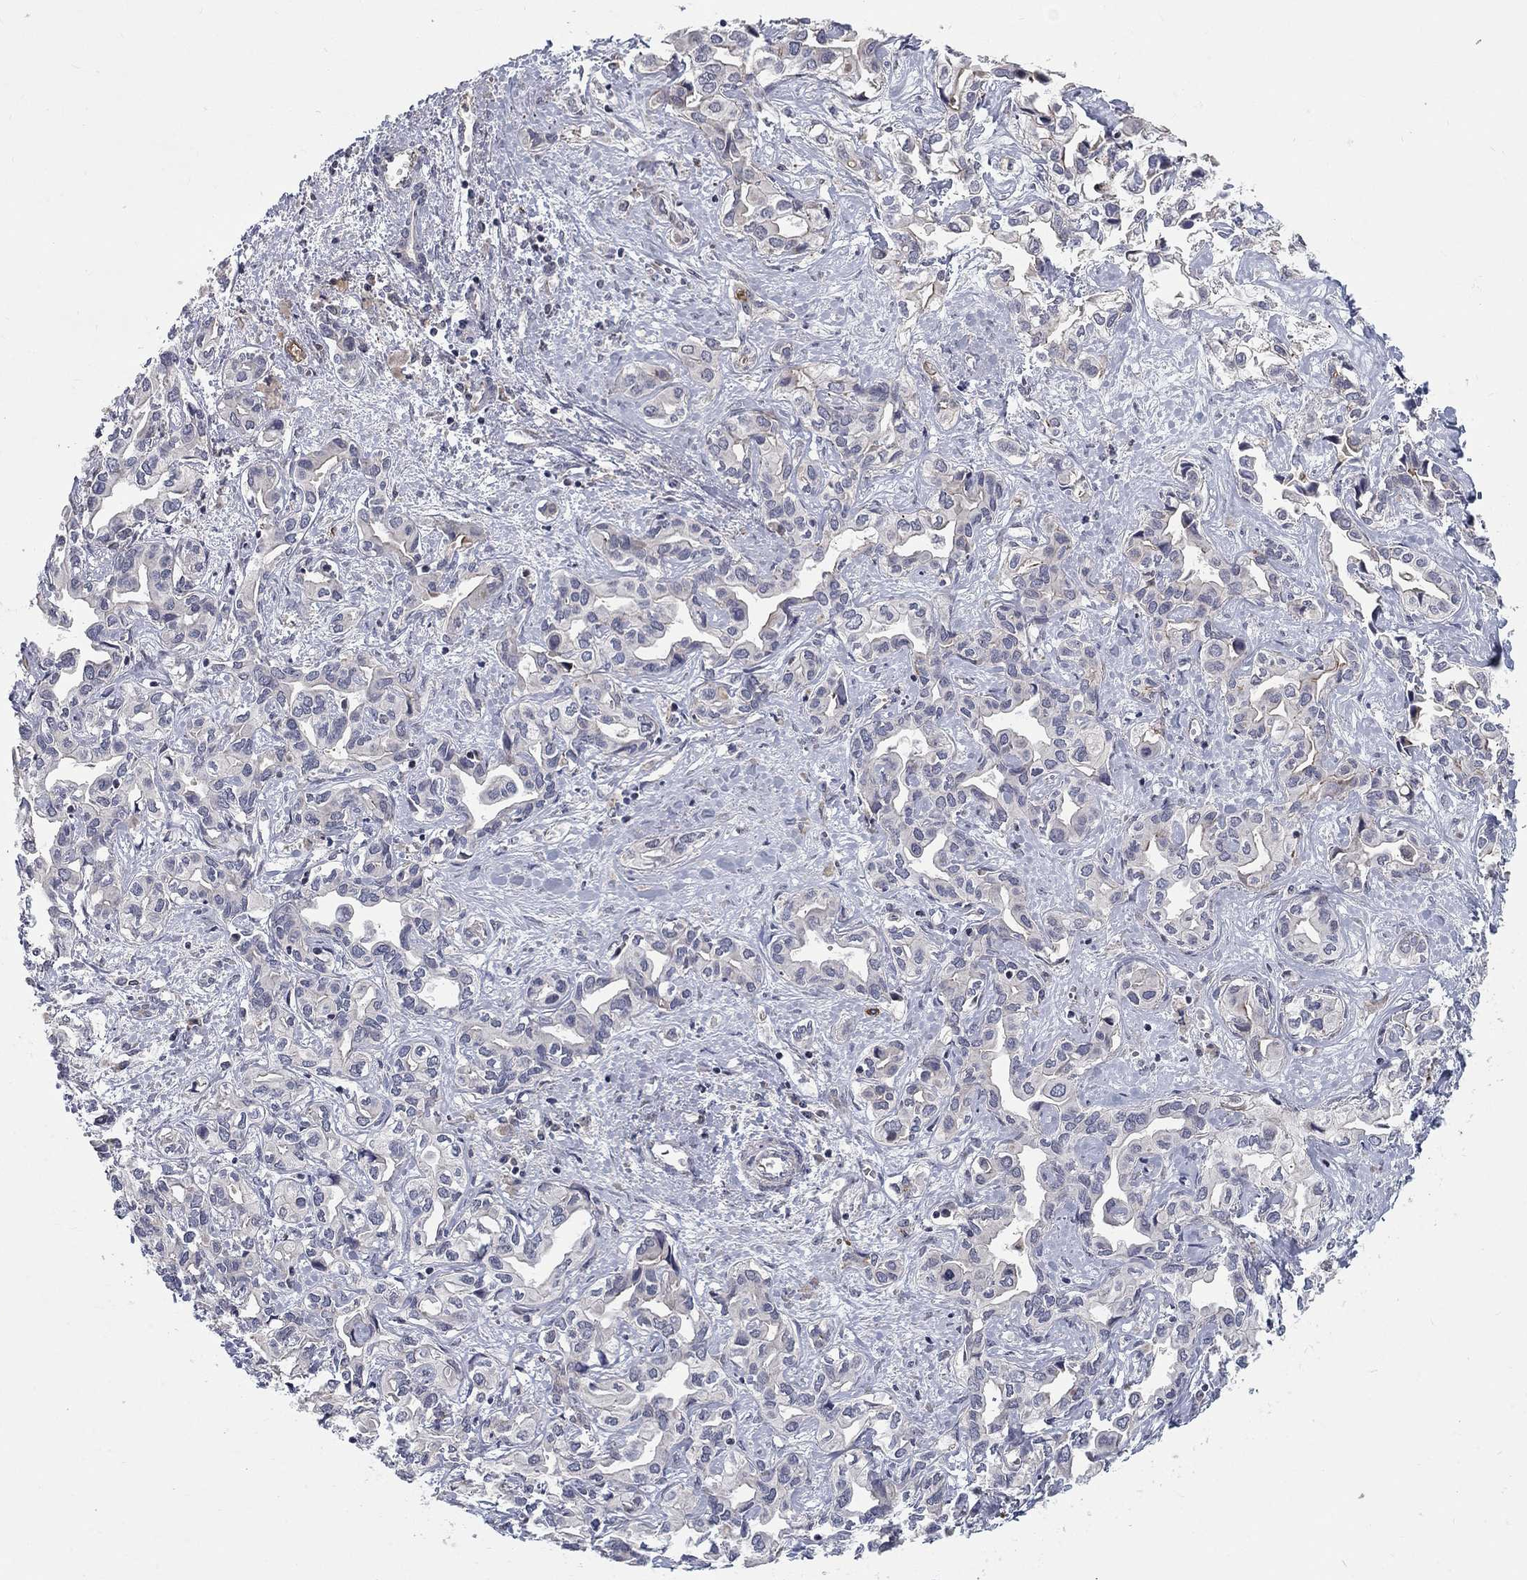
{"staining": {"intensity": "negative", "quantity": "none", "location": "none"}, "tissue": "liver cancer", "cell_type": "Tumor cells", "image_type": "cancer", "snomed": [{"axis": "morphology", "description": "Cholangiocarcinoma"}, {"axis": "topography", "description": "Liver"}], "caption": "IHC micrograph of liver cholangiocarcinoma stained for a protein (brown), which shows no positivity in tumor cells. Brightfield microscopy of immunohistochemistry stained with DAB (3,3'-diaminobenzidine) (brown) and hematoxylin (blue), captured at high magnification.", "gene": "MSRA", "patient": {"sex": "female", "age": 64}}